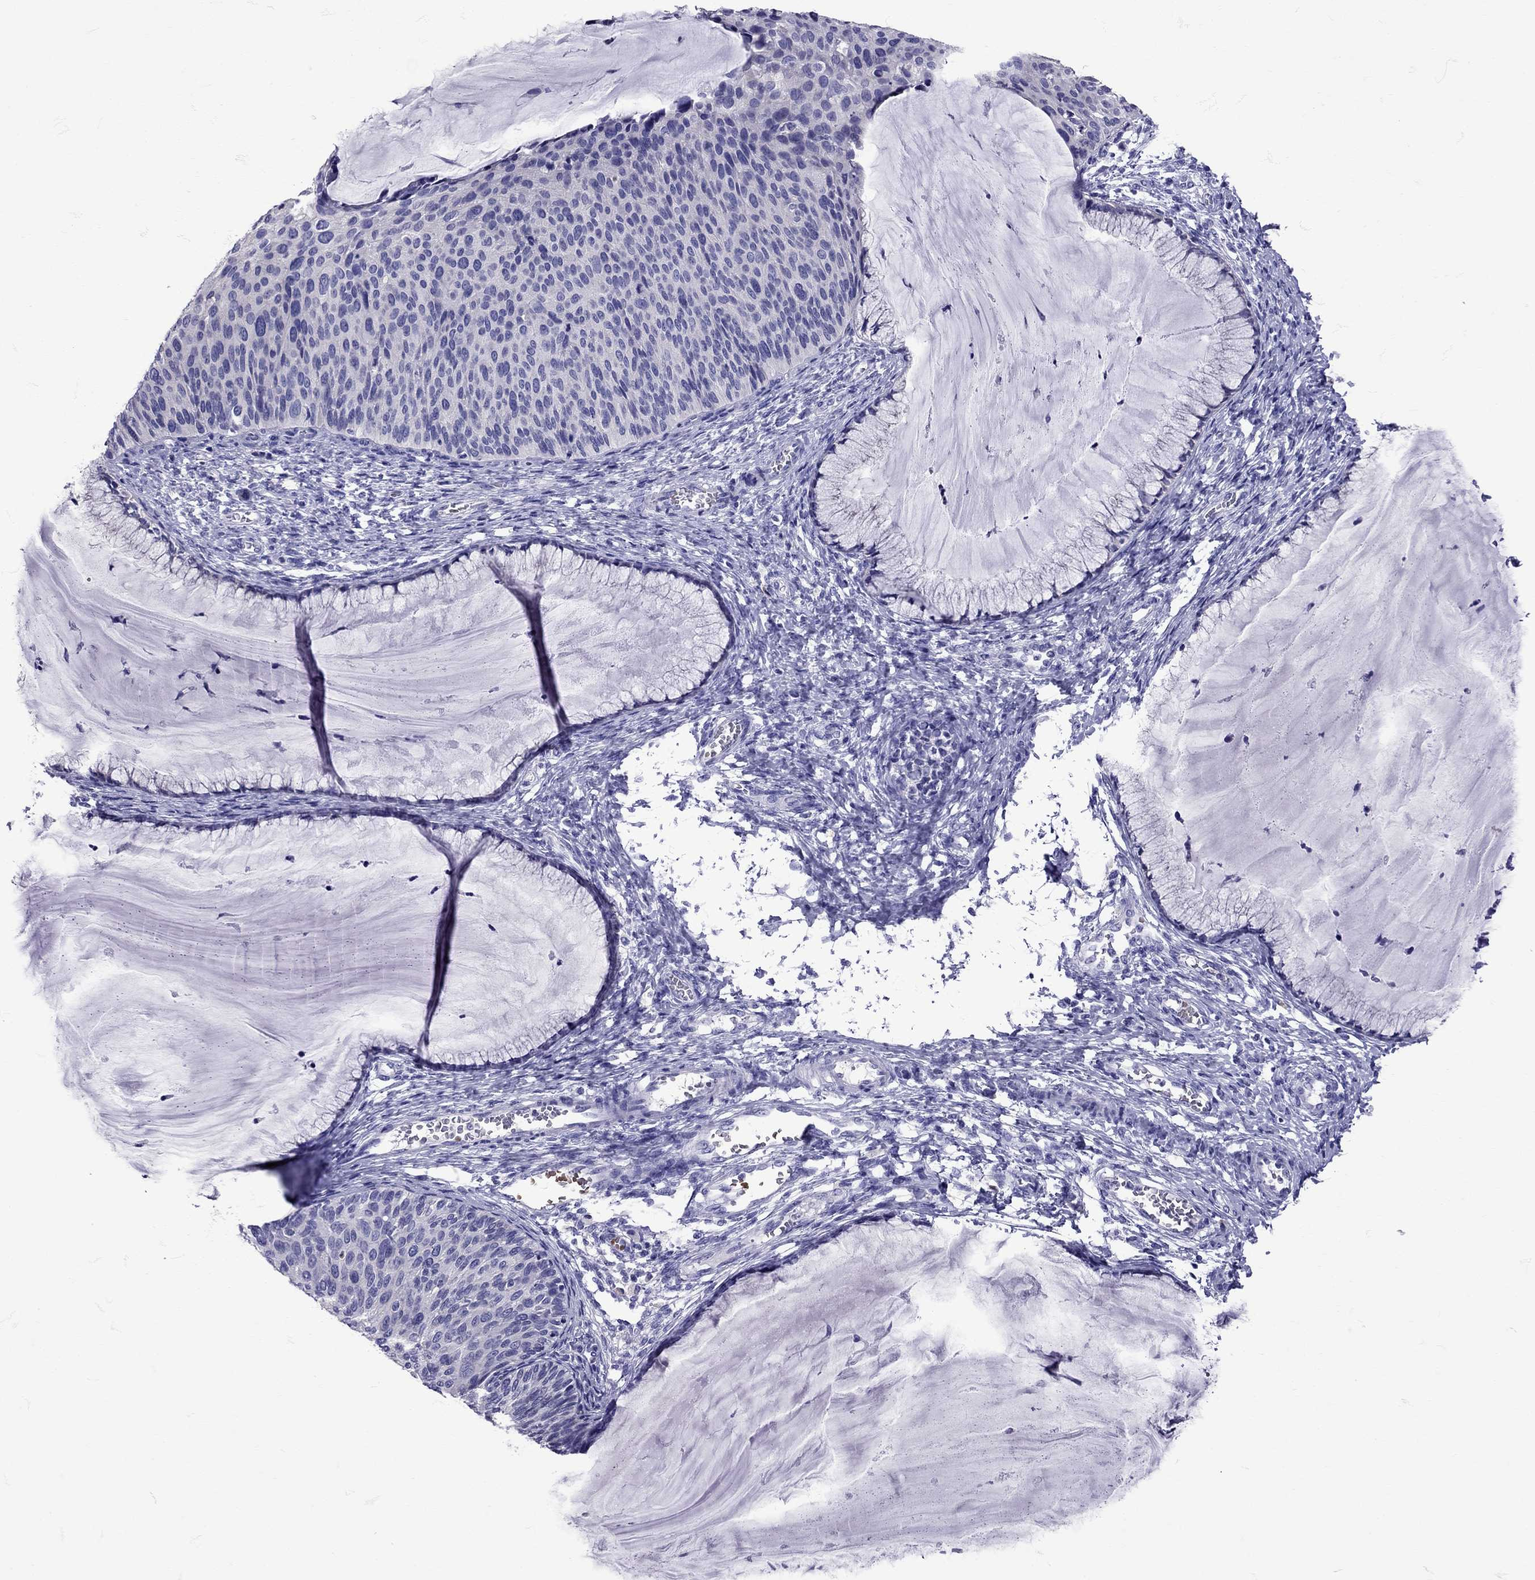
{"staining": {"intensity": "negative", "quantity": "none", "location": "none"}, "tissue": "cervical cancer", "cell_type": "Tumor cells", "image_type": "cancer", "snomed": [{"axis": "morphology", "description": "Squamous cell carcinoma, NOS"}, {"axis": "topography", "description": "Cervix"}], "caption": "Immunohistochemistry image of human cervical squamous cell carcinoma stained for a protein (brown), which exhibits no positivity in tumor cells. (Stains: DAB immunohistochemistry (IHC) with hematoxylin counter stain, Microscopy: brightfield microscopy at high magnification).", "gene": "TBR1", "patient": {"sex": "female", "age": 36}}